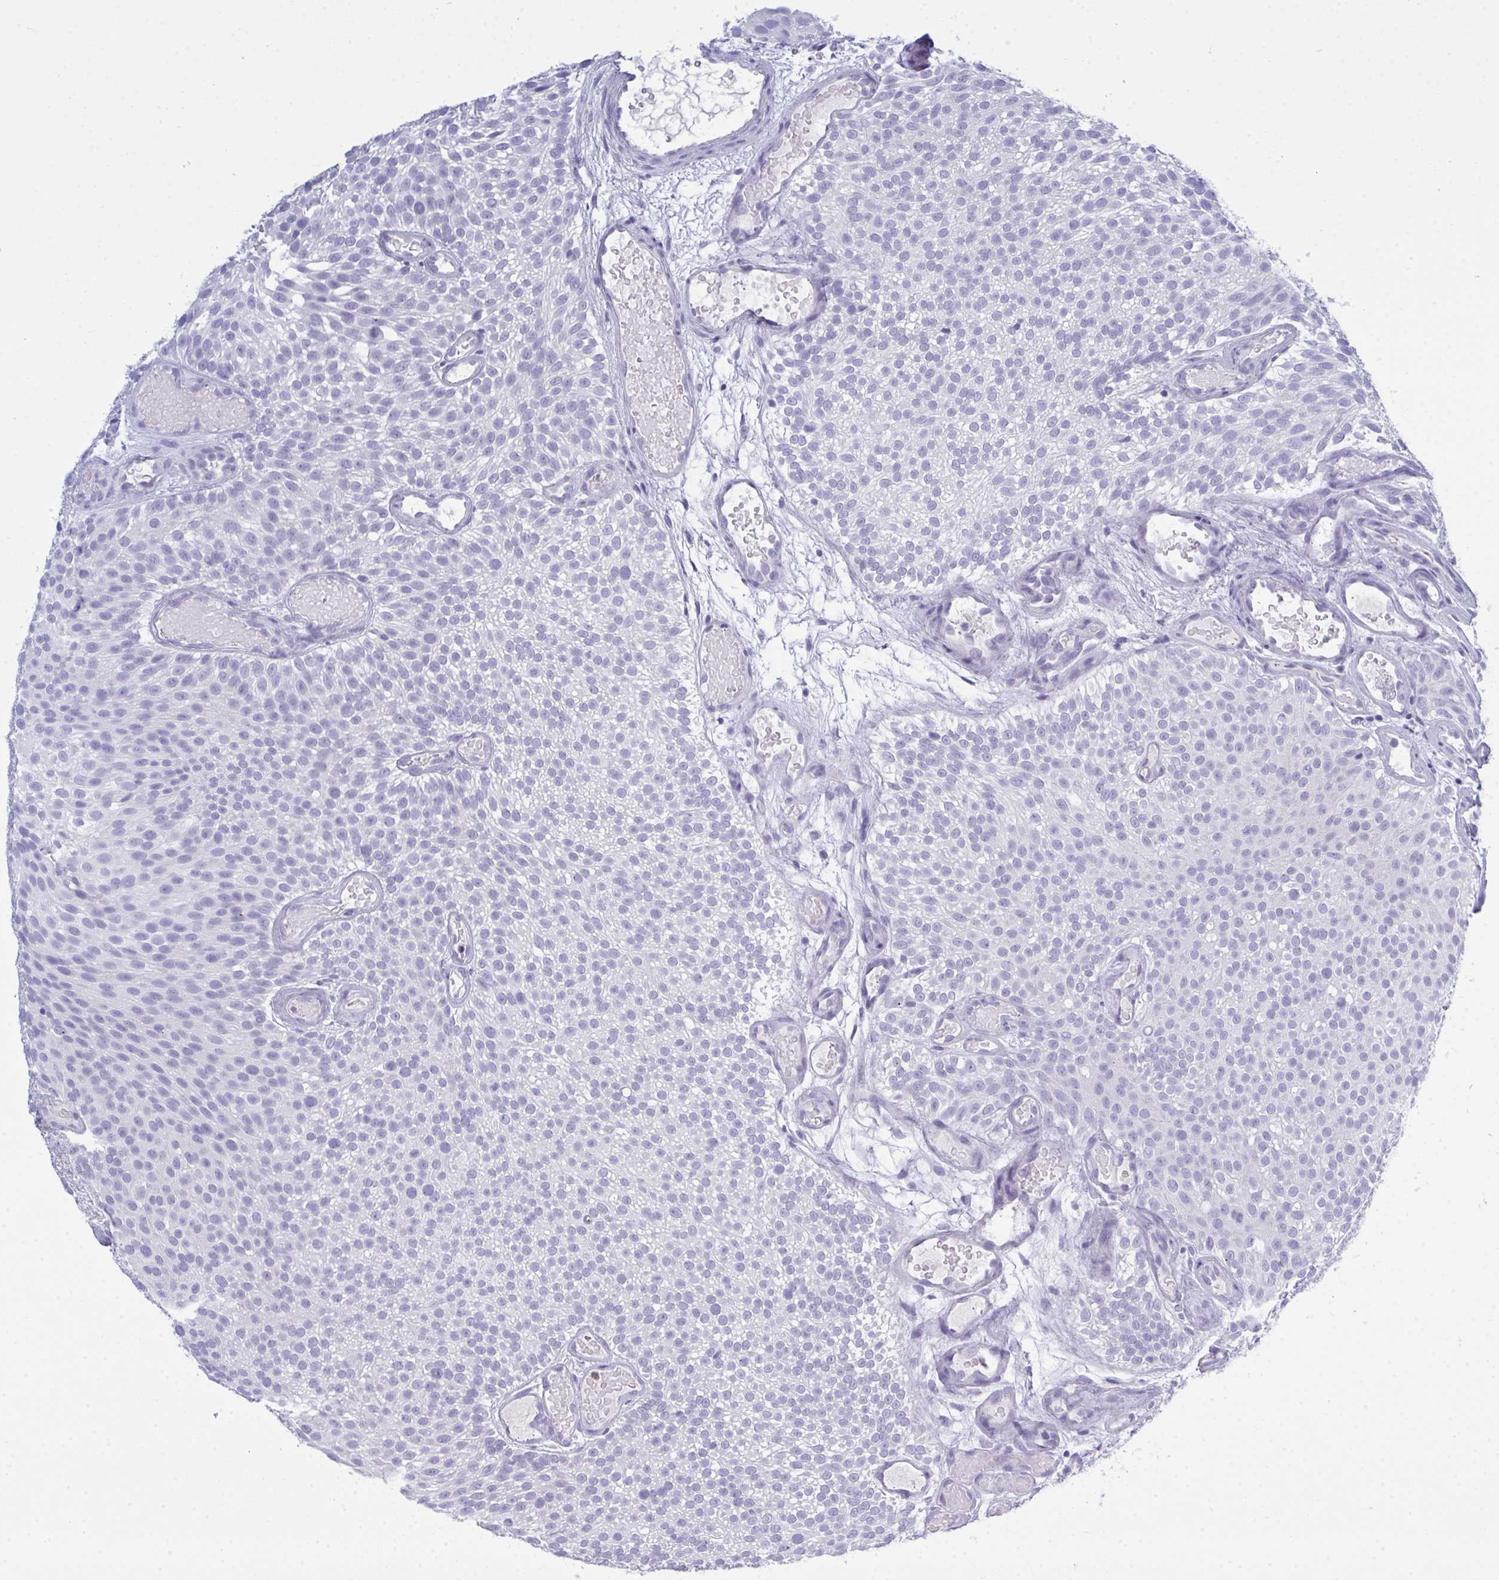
{"staining": {"intensity": "negative", "quantity": "none", "location": "none"}, "tissue": "urothelial cancer", "cell_type": "Tumor cells", "image_type": "cancer", "snomed": [{"axis": "morphology", "description": "Urothelial carcinoma, Low grade"}, {"axis": "topography", "description": "Urinary bladder"}], "caption": "Tumor cells are negative for protein expression in human urothelial cancer.", "gene": "SERPINB10", "patient": {"sex": "male", "age": 78}}